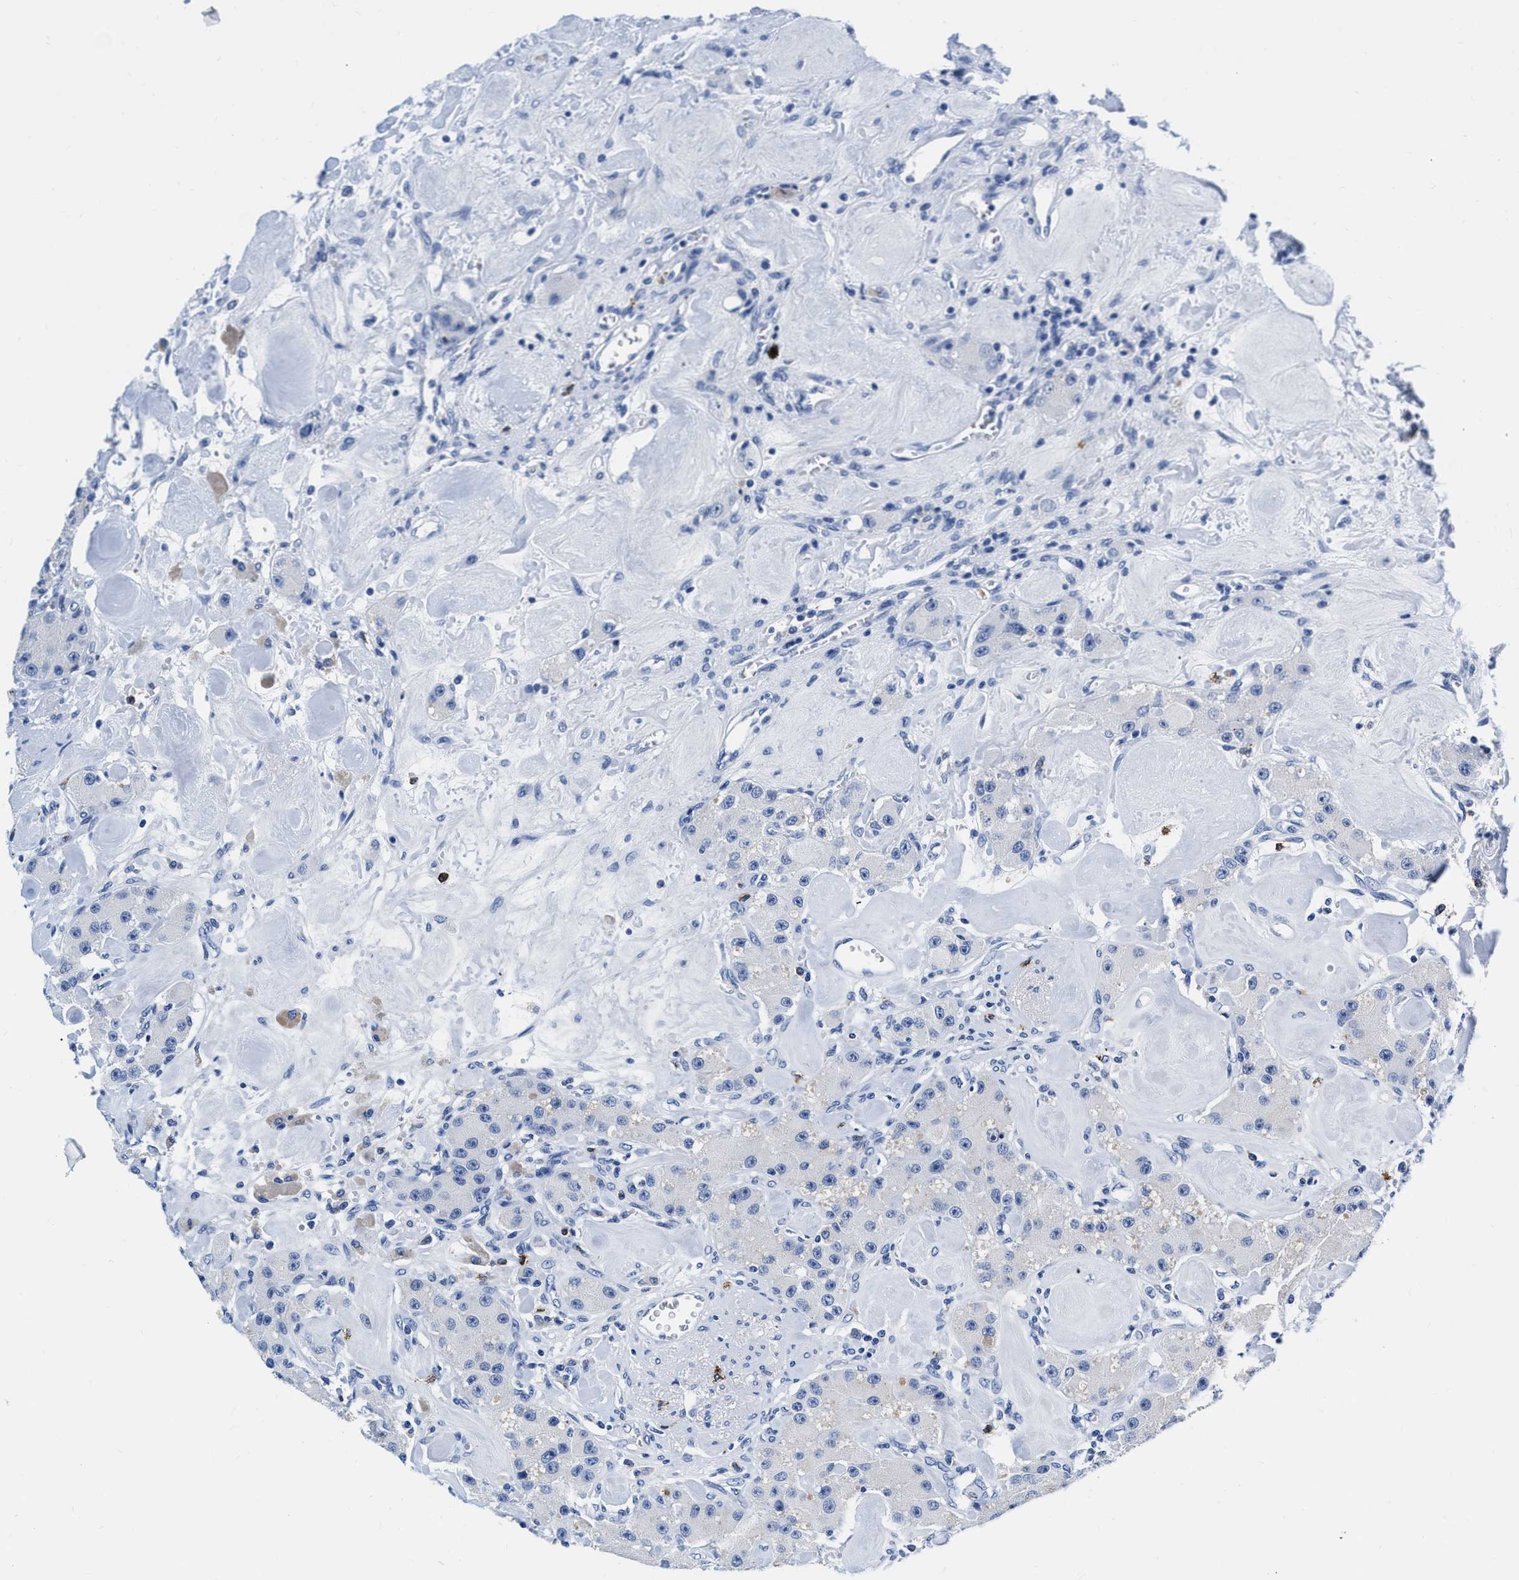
{"staining": {"intensity": "negative", "quantity": "none", "location": "none"}, "tissue": "carcinoid", "cell_type": "Tumor cells", "image_type": "cancer", "snomed": [{"axis": "morphology", "description": "Carcinoid, malignant, NOS"}, {"axis": "topography", "description": "Pancreas"}], "caption": "Immunohistochemistry (IHC) photomicrograph of malignant carcinoid stained for a protein (brown), which shows no staining in tumor cells.", "gene": "CER1", "patient": {"sex": "male", "age": 41}}